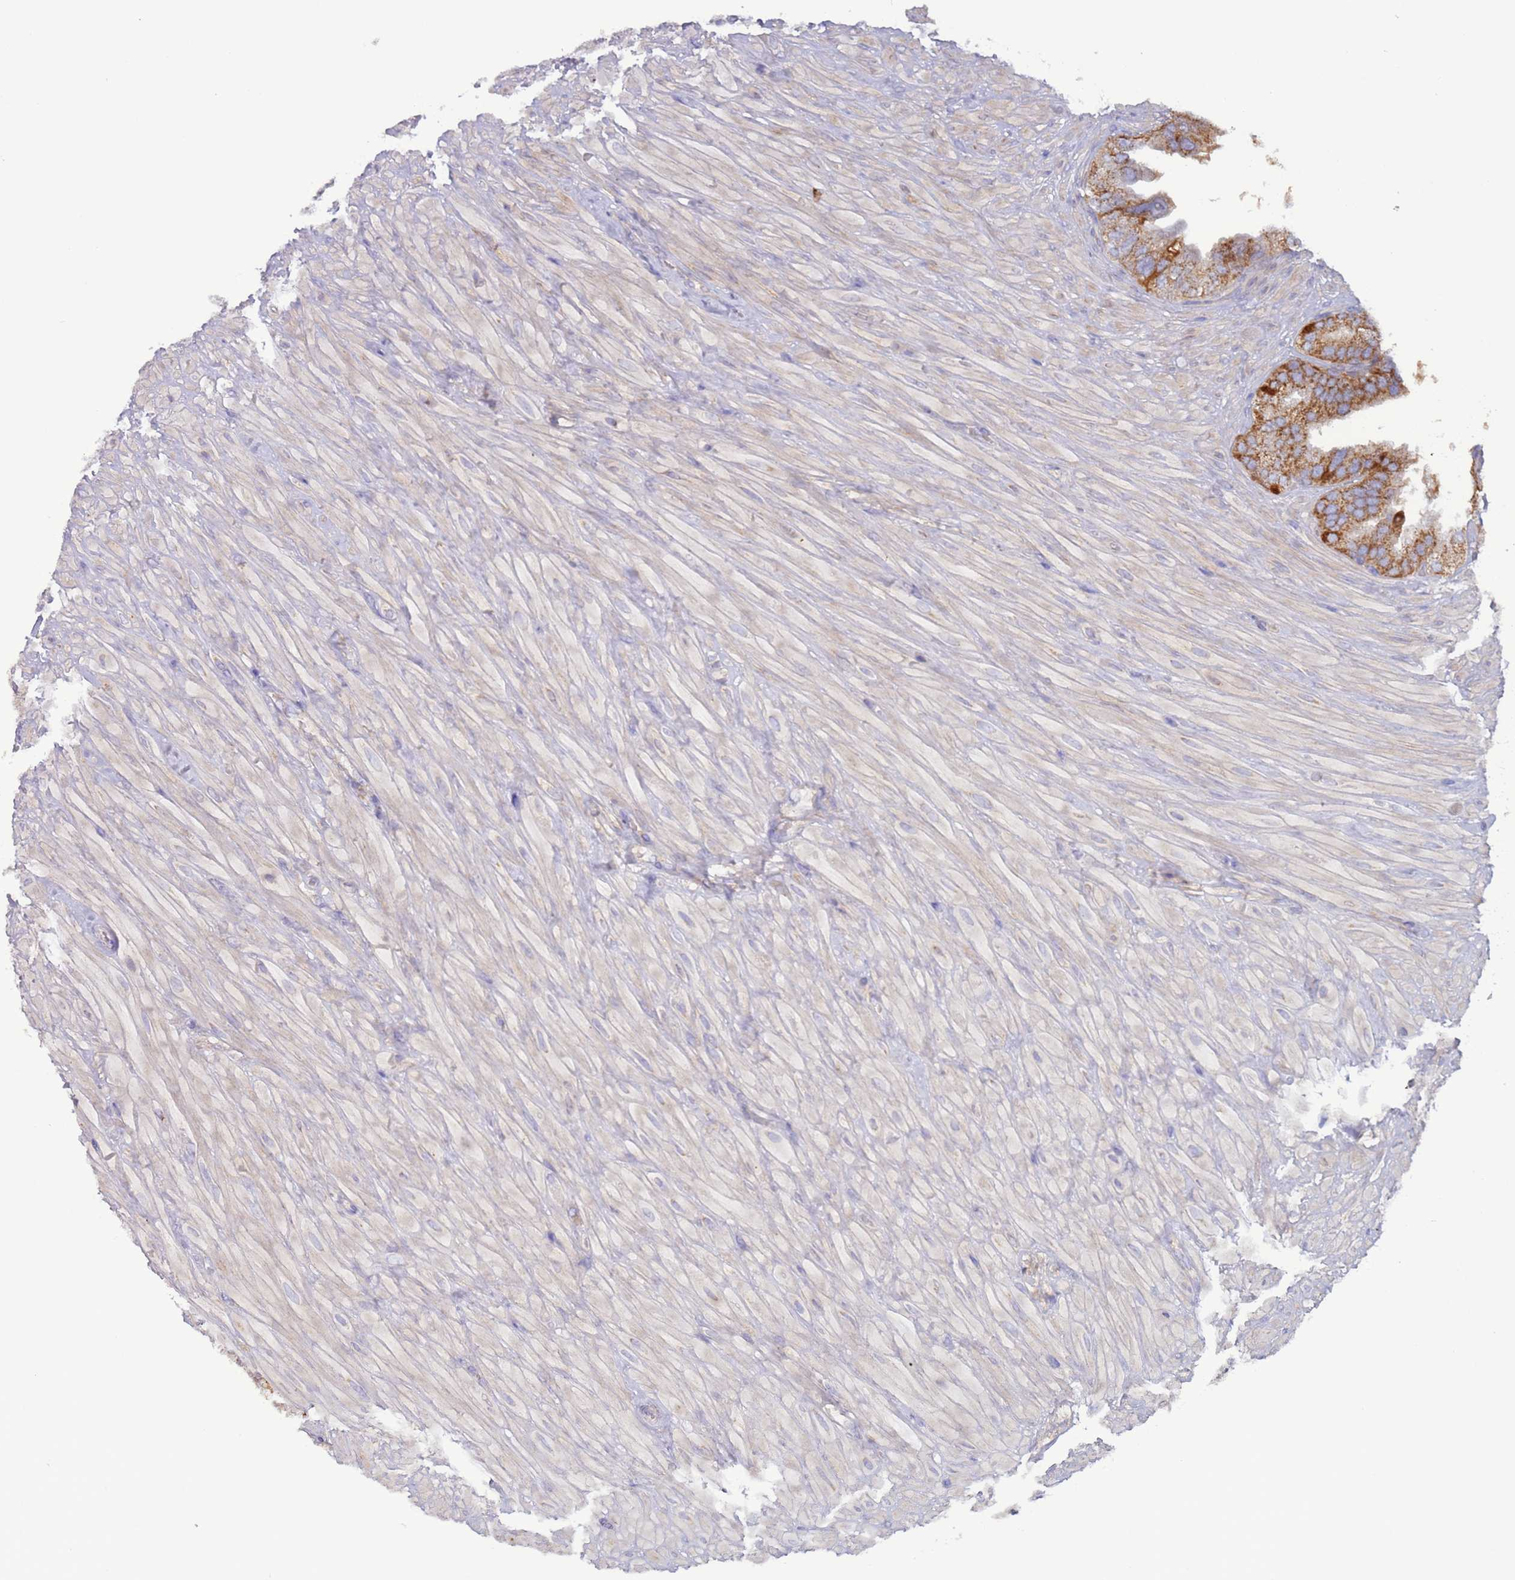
{"staining": {"intensity": "strong", "quantity": ">75%", "location": "cytoplasmic/membranous"}, "tissue": "seminal vesicle", "cell_type": "Glandular cells", "image_type": "normal", "snomed": [{"axis": "morphology", "description": "Normal tissue, NOS"}, {"axis": "topography", "description": "Seminal veicle"}, {"axis": "topography", "description": "Peripheral nerve tissue"}], "caption": "Immunohistochemical staining of normal human seminal vesicle shows high levels of strong cytoplasmic/membranous expression in approximately >75% of glandular cells.", "gene": "UQCRQ", "patient": {"sex": "male", "age": 63}}